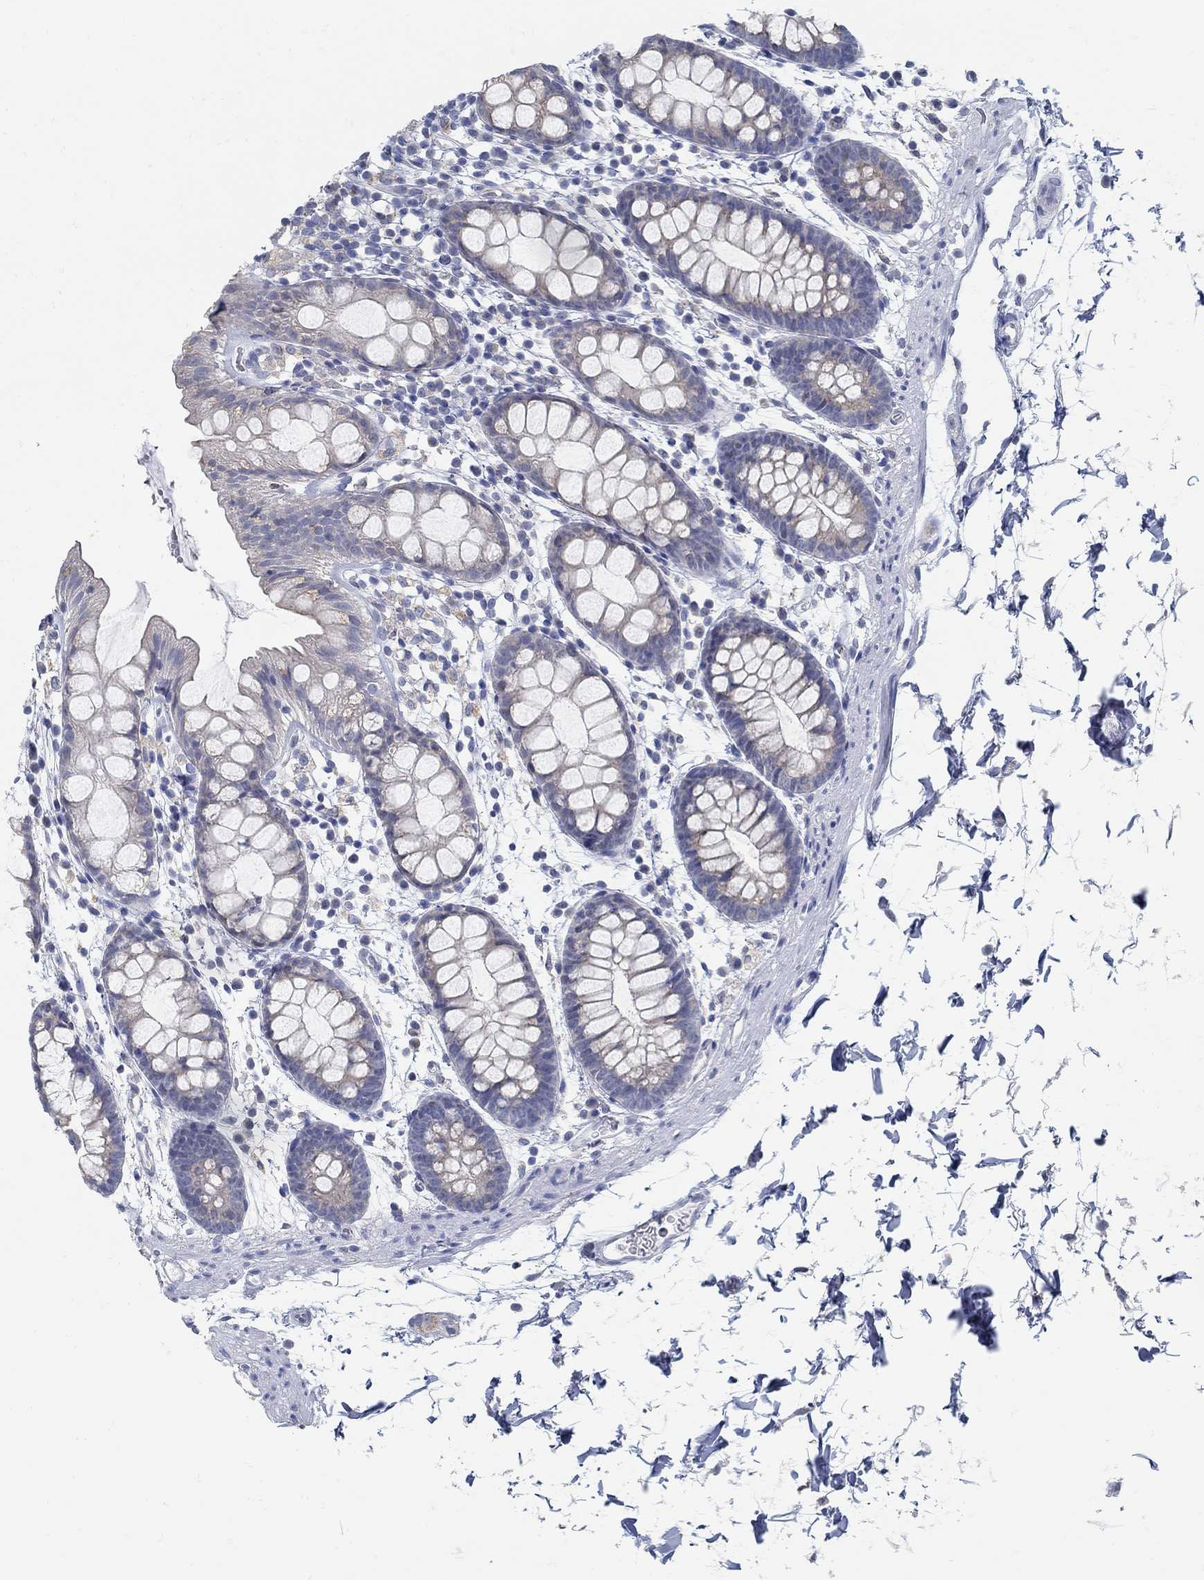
{"staining": {"intensity": "negative", "quantity": "none", "location": "none"}, "tissue": "rectum", "cell_type": "Glandular cells", "image_type": "normal", "snomed": [{"axis": "morphology", "description": "Normal tissue, NOS"}, {"axis": "topography", "description": "Rectum"}], "caption": "This photomicrograph is of normal rectum stained with IHC to label a protein in brown with the nuclei are counter-stained blue. There is no expression in glandular cells.", "gene": "ZFAND4", "patient": {"sex": "male", "age": 57}}